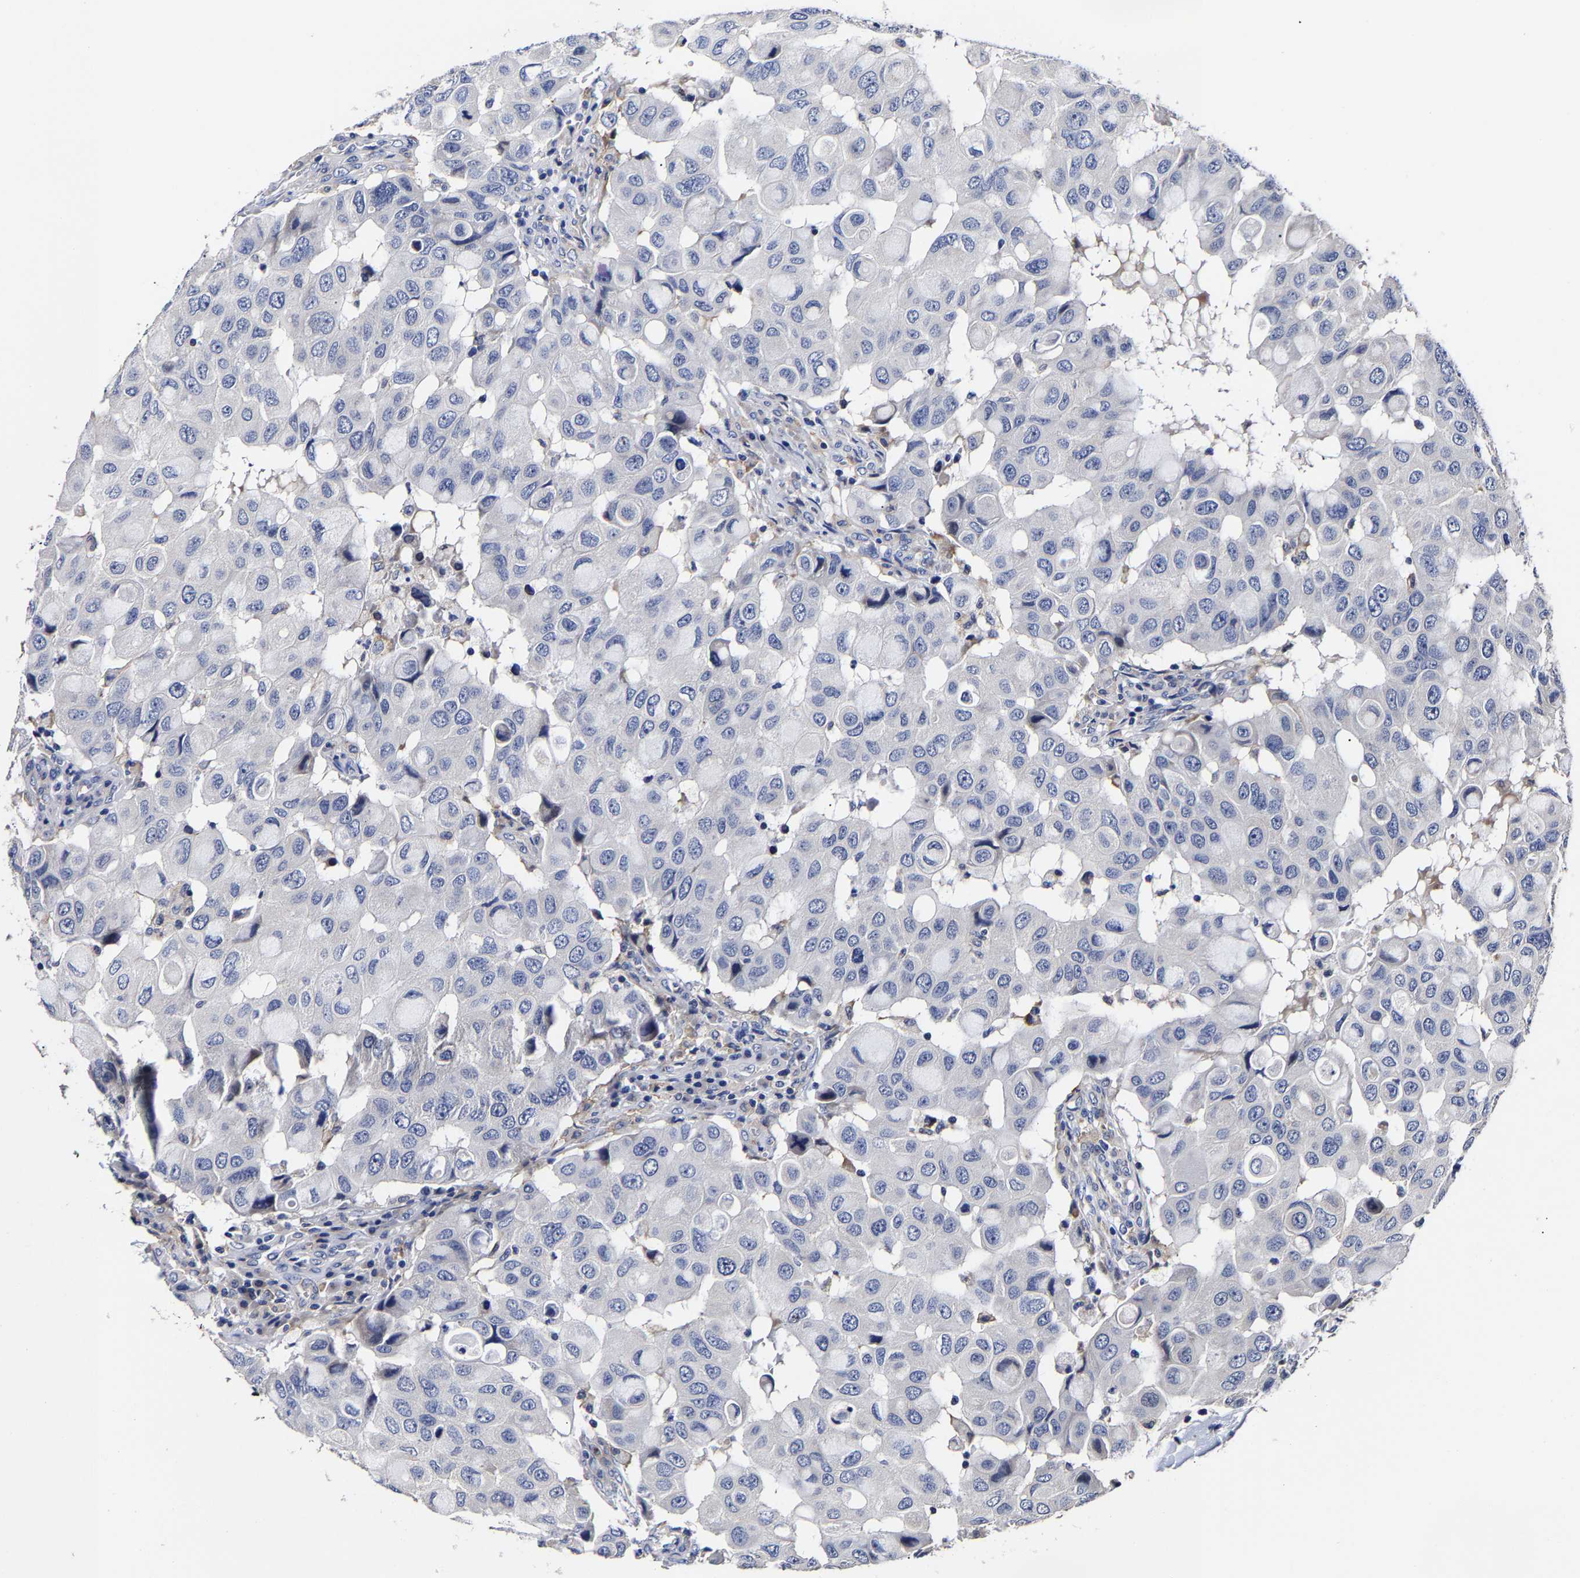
{"staining": {"intensity": "negative", "quantity": "none", "location": "none"}, "tissue": "breast cancer", "cell_type": "Tumor cells", "image_type": "cancer", "snomed": [{"axis": "morphology", "description": "Duct carcinoma"}, {"axis": "topography", "description": "Breast"}], "caption": "A photomicrograph of breast cancer (intraductal carcinoma) stained for a protein reveals no brown staining in tumor cells.", "gene": "AASS", "patient": {"sex": "female", "age": 27}}